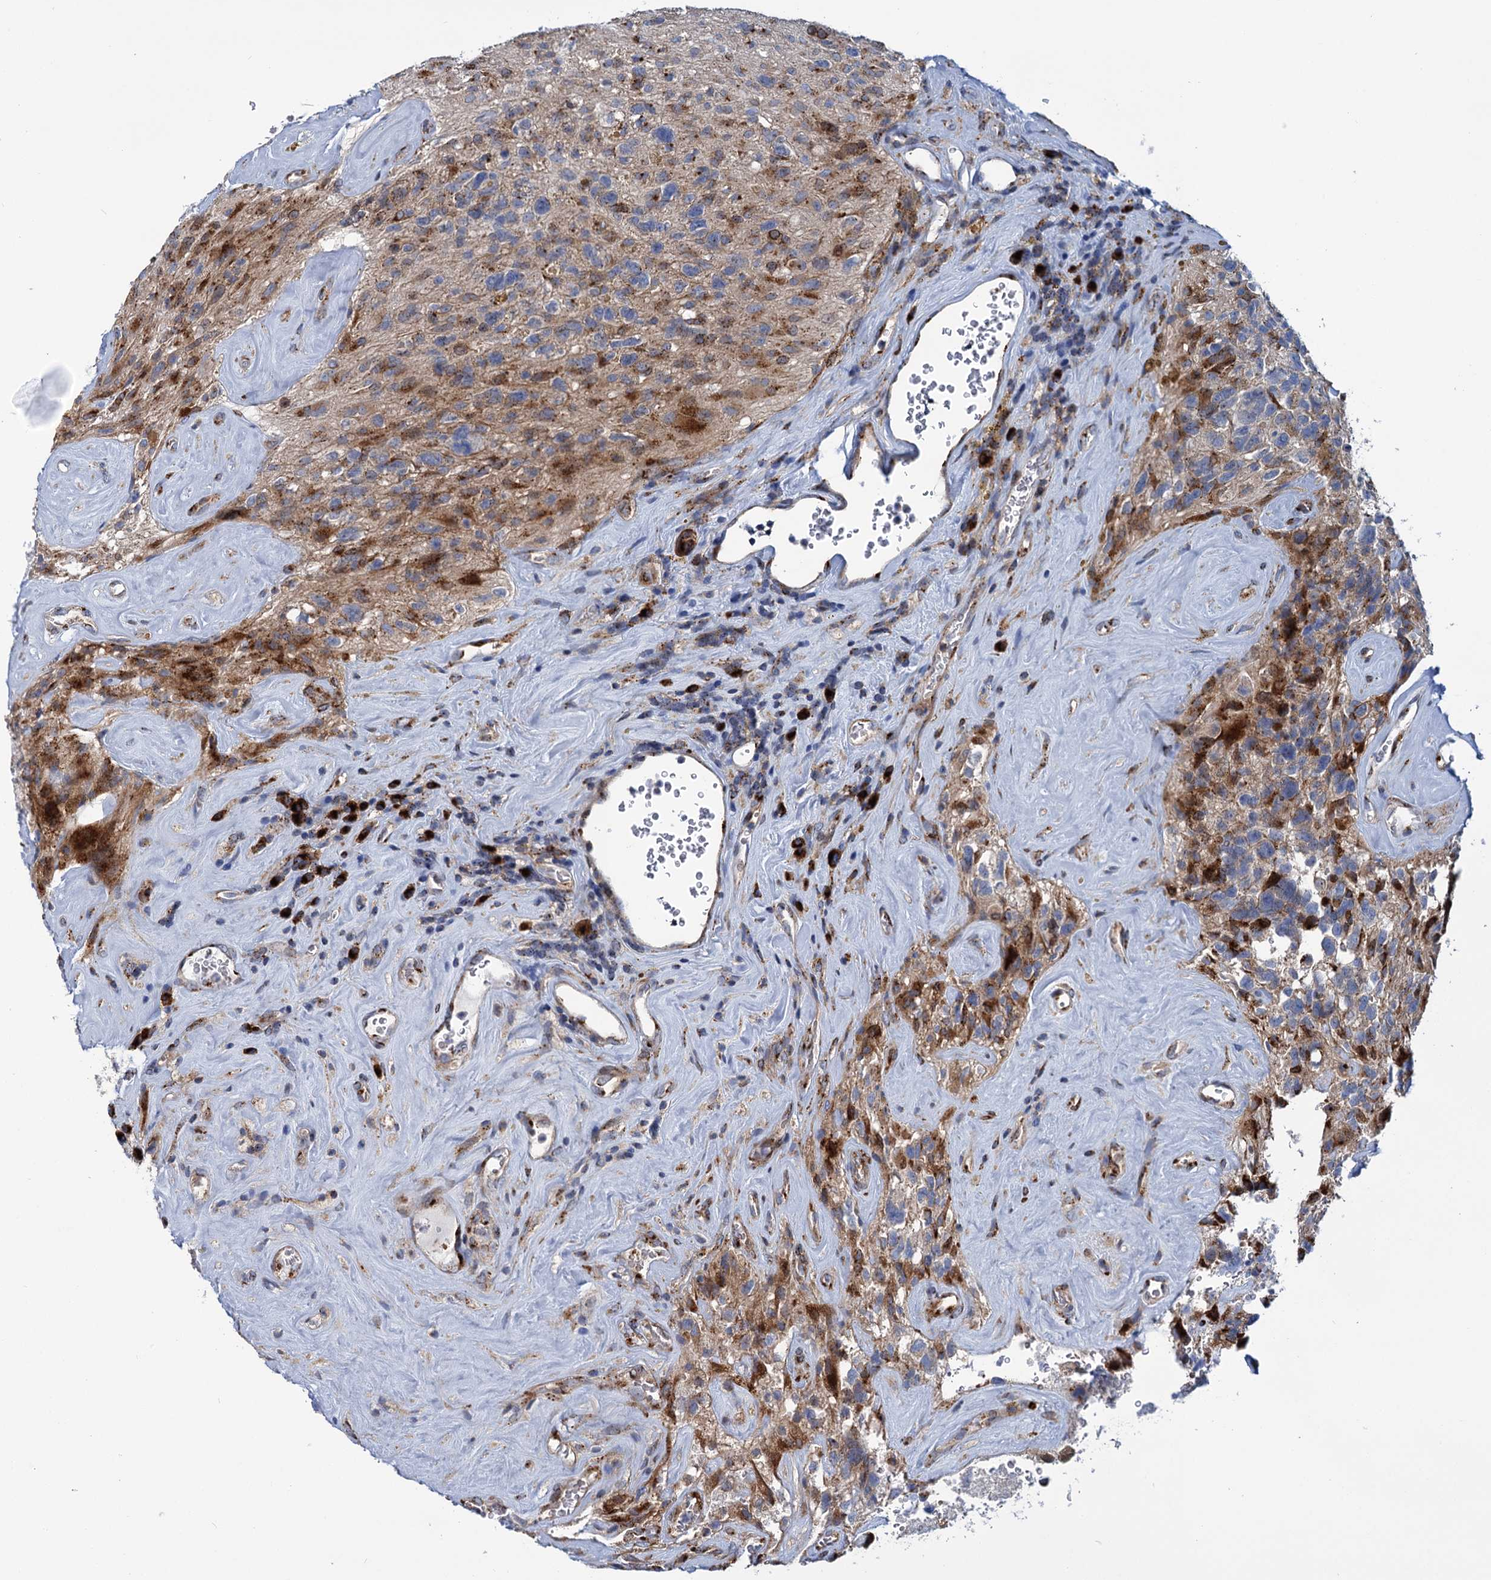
{"staining": {"intensity": "negative", "quantity": "none", "location": "none"}, "tissue": "glioma", "cell_type": "Tumor cells", "image_type": "cancer", "snomed": [{"axis": "morphology", "description": "Glioma, malignant, High grade"}, {"axis": "topography", "description": "Brain"}], "caption": "Tumor cells show no significant expression in glioma.", "gene": "SUPT20H", "patient": {"sex": "male", "age": 69}}